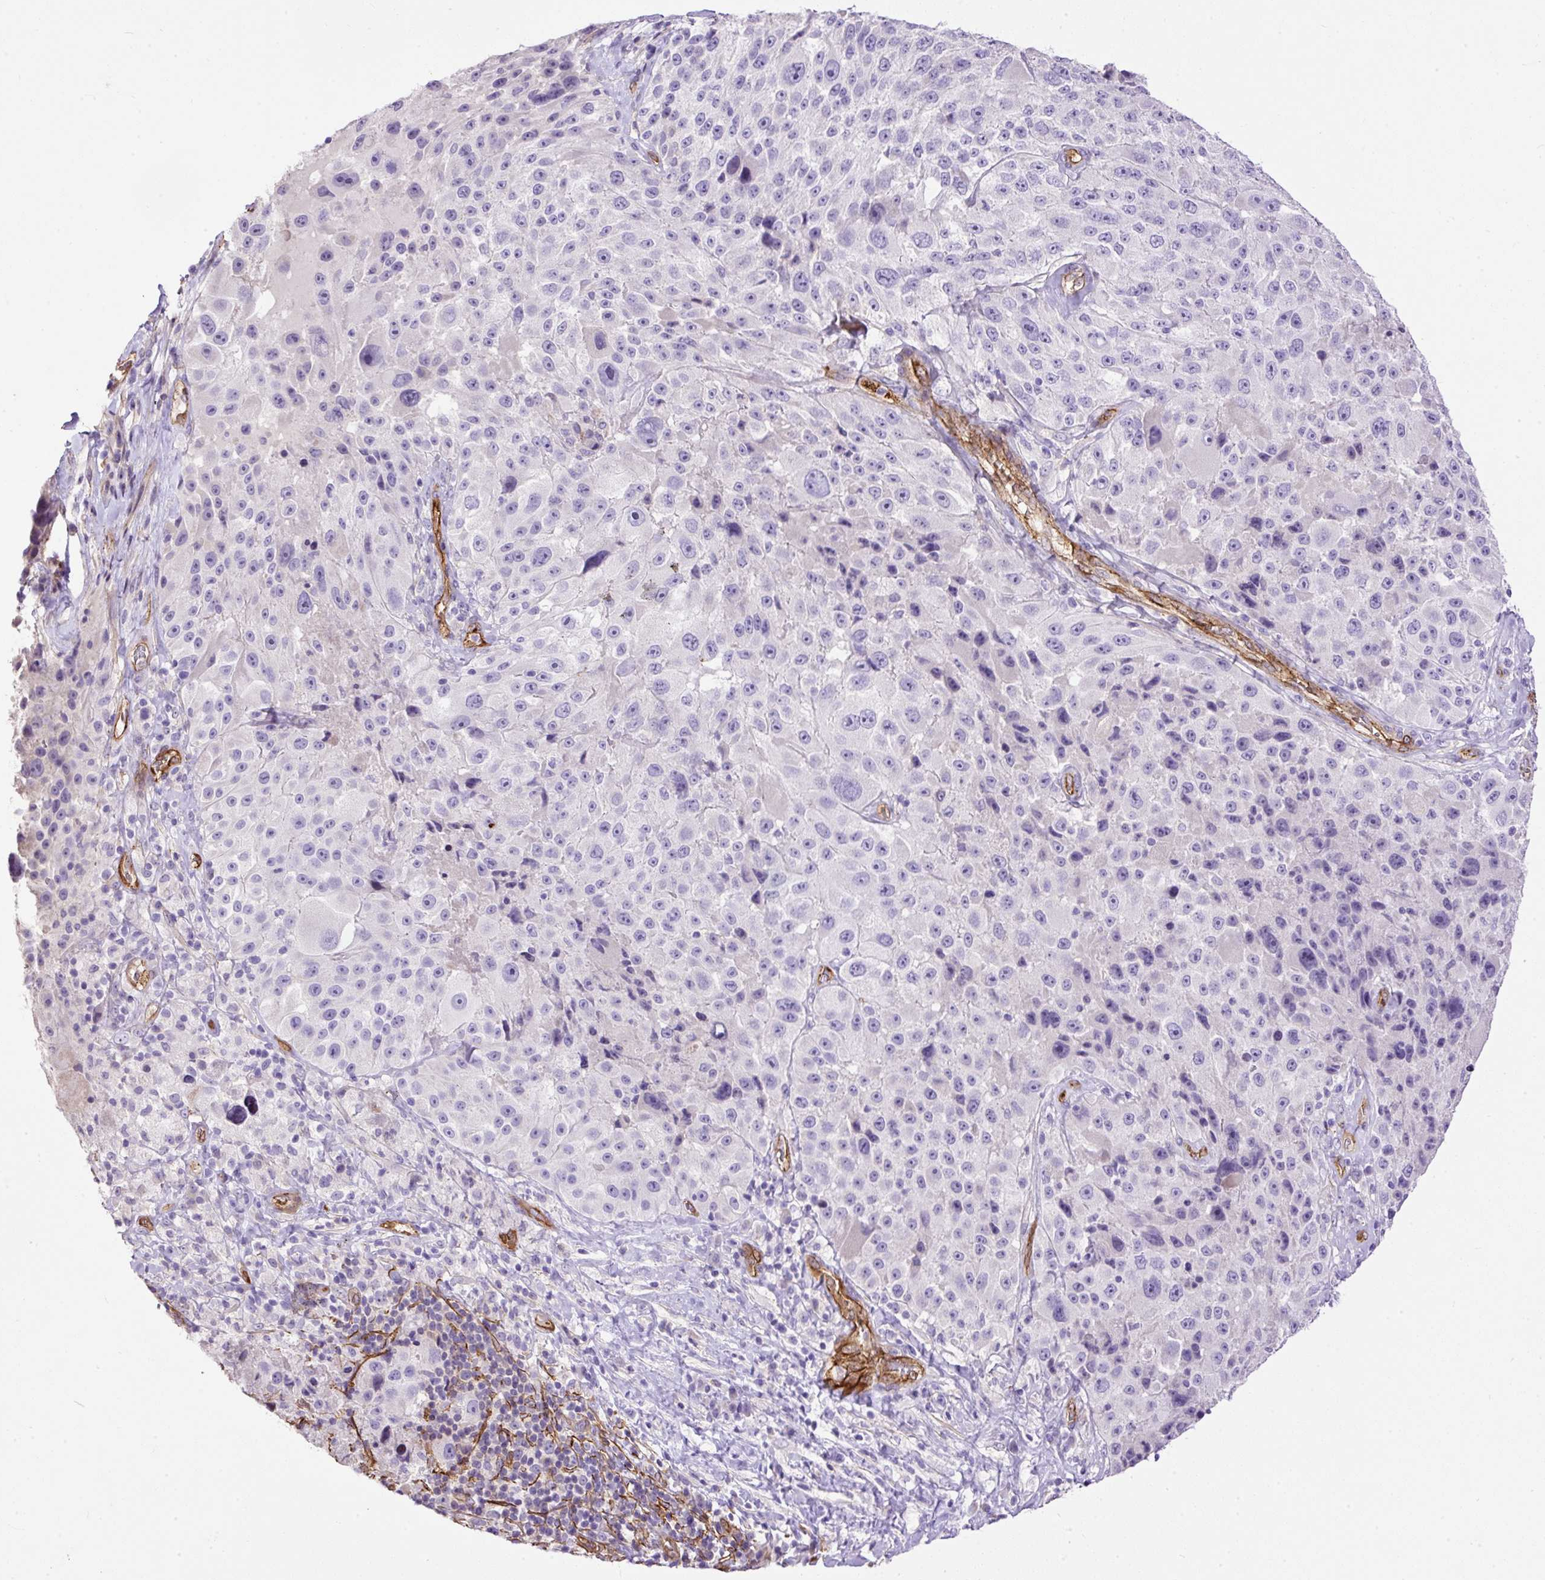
{"staining": {"intensity": "negative", "quantity": "none", "location": "none"}, "tissue": "melanoma", "cell_type": "Tumor cells", "image_type": "cancer", "snomed": [{"axis": "morphology", "description": "Malignant melanoma, Metastatic site"}, {"axis": "topography", "description": "Lymph node"}], "caption": "High magnification brightfield microscopy of melanoma stained with DAB (3,3'-diaminobenzidine) (brown) and counterstained with hematoxylin (blue): tumor cells show no significant positivity.", "gene": "MAGEB16", "patient": {"sex": "male", "age": 62}}